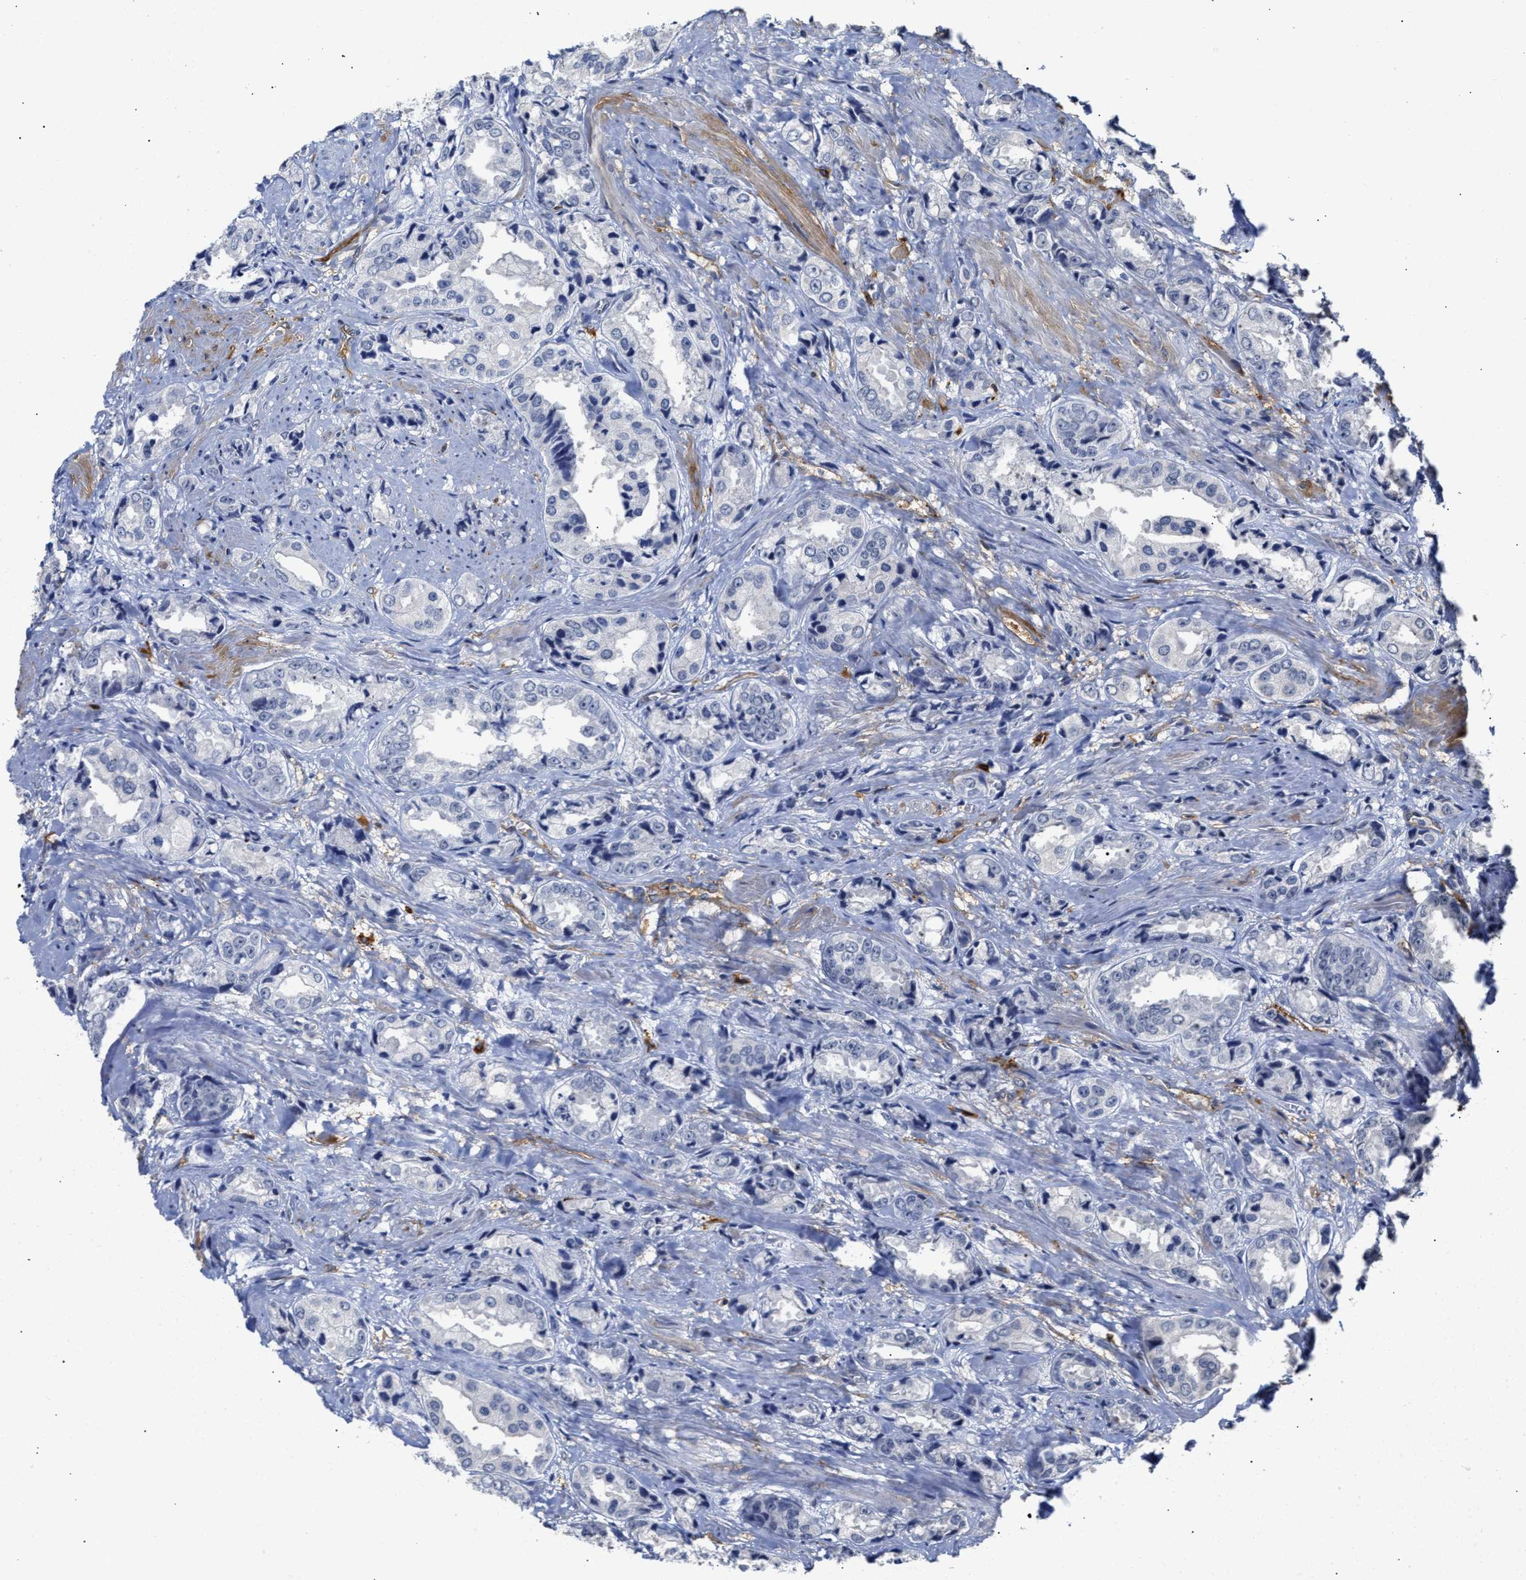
{"staining": {"intensity": "negative", "quantity": "none", "location": "none"}, "tissue": "prostate cancer", "cell_type": "Tumor cells", "image_type": "cancer", "snomed": [{"axis": "morphology", "description": "Adenocarcinoma, High grade"}, {"axis": "topography", "description": "Prostate"}], "caption": "IHC micrograph of neoplastic tissue: human prostate high-grade adenocarcinoma stained with DAB shows no significant protein staining in tumor cells. Nuclei are stained in blue.", "gene": "AHNAK2", "patient": {"sex": "male", "age": 61}}